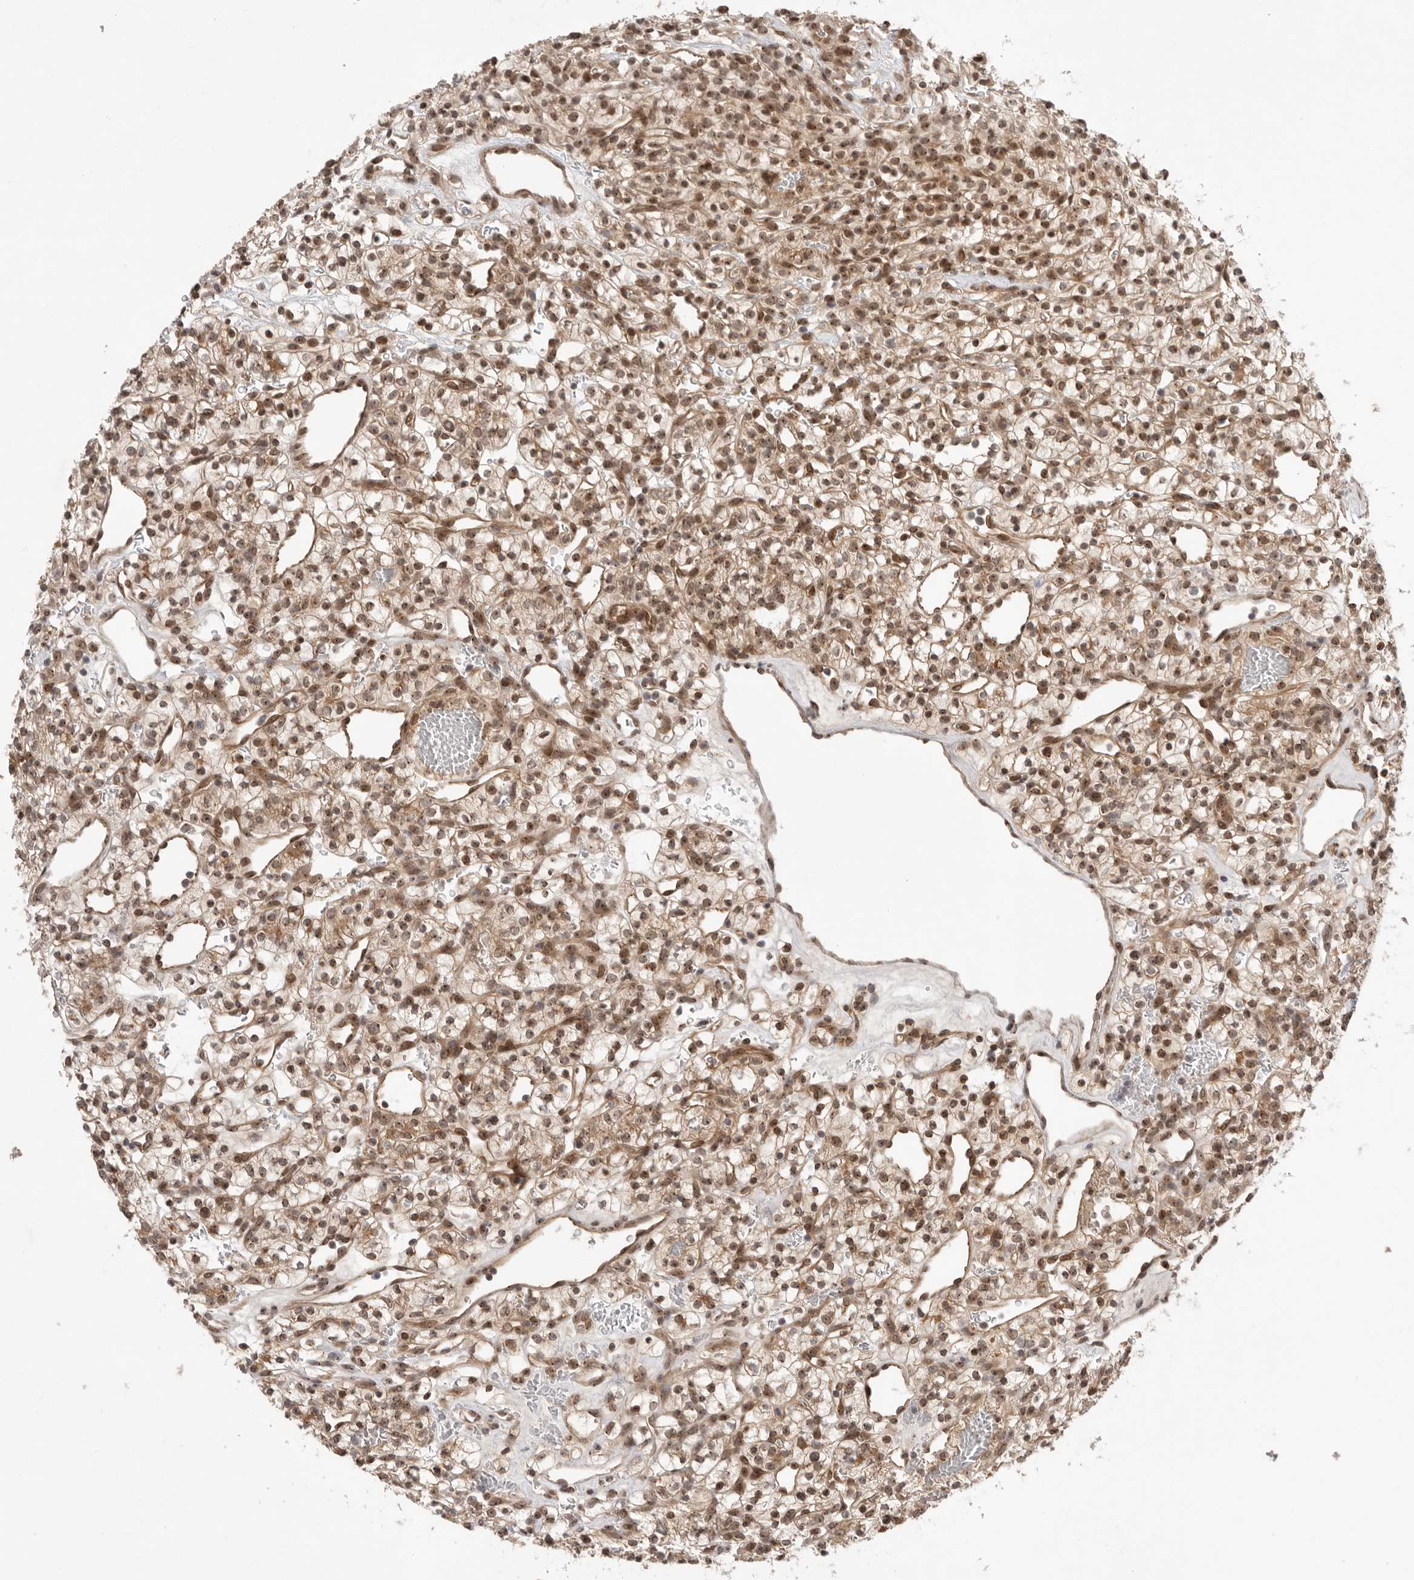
{"staining": {"intensity": "moderate", "quantity": ">75%", "location": "cytoplasmic/membranous,nuclear"}, "tissue": "renal cancer", "cell_type": "Tumor cells", "image_type": "cancer", "snomed": [{"axis": "morphology", "description": "Adenocarcinoma, NOS"}, {"axis": "topography", "description": "Kidney"}], "caption": "A medium amount of moderate cytoplasmic/membranous and nuclear positivity is identified in about >75% of tumor cells in renal cancer (adenocarcinoma) tissue. Using DAB (3,3'-diaminobenzidine) (brown) and hematoxylin (blue) stains, captured at high magnification using brightfield microscopy.", "gene": "LEMD3", "patient": {"sex": "female", "age": 57}}